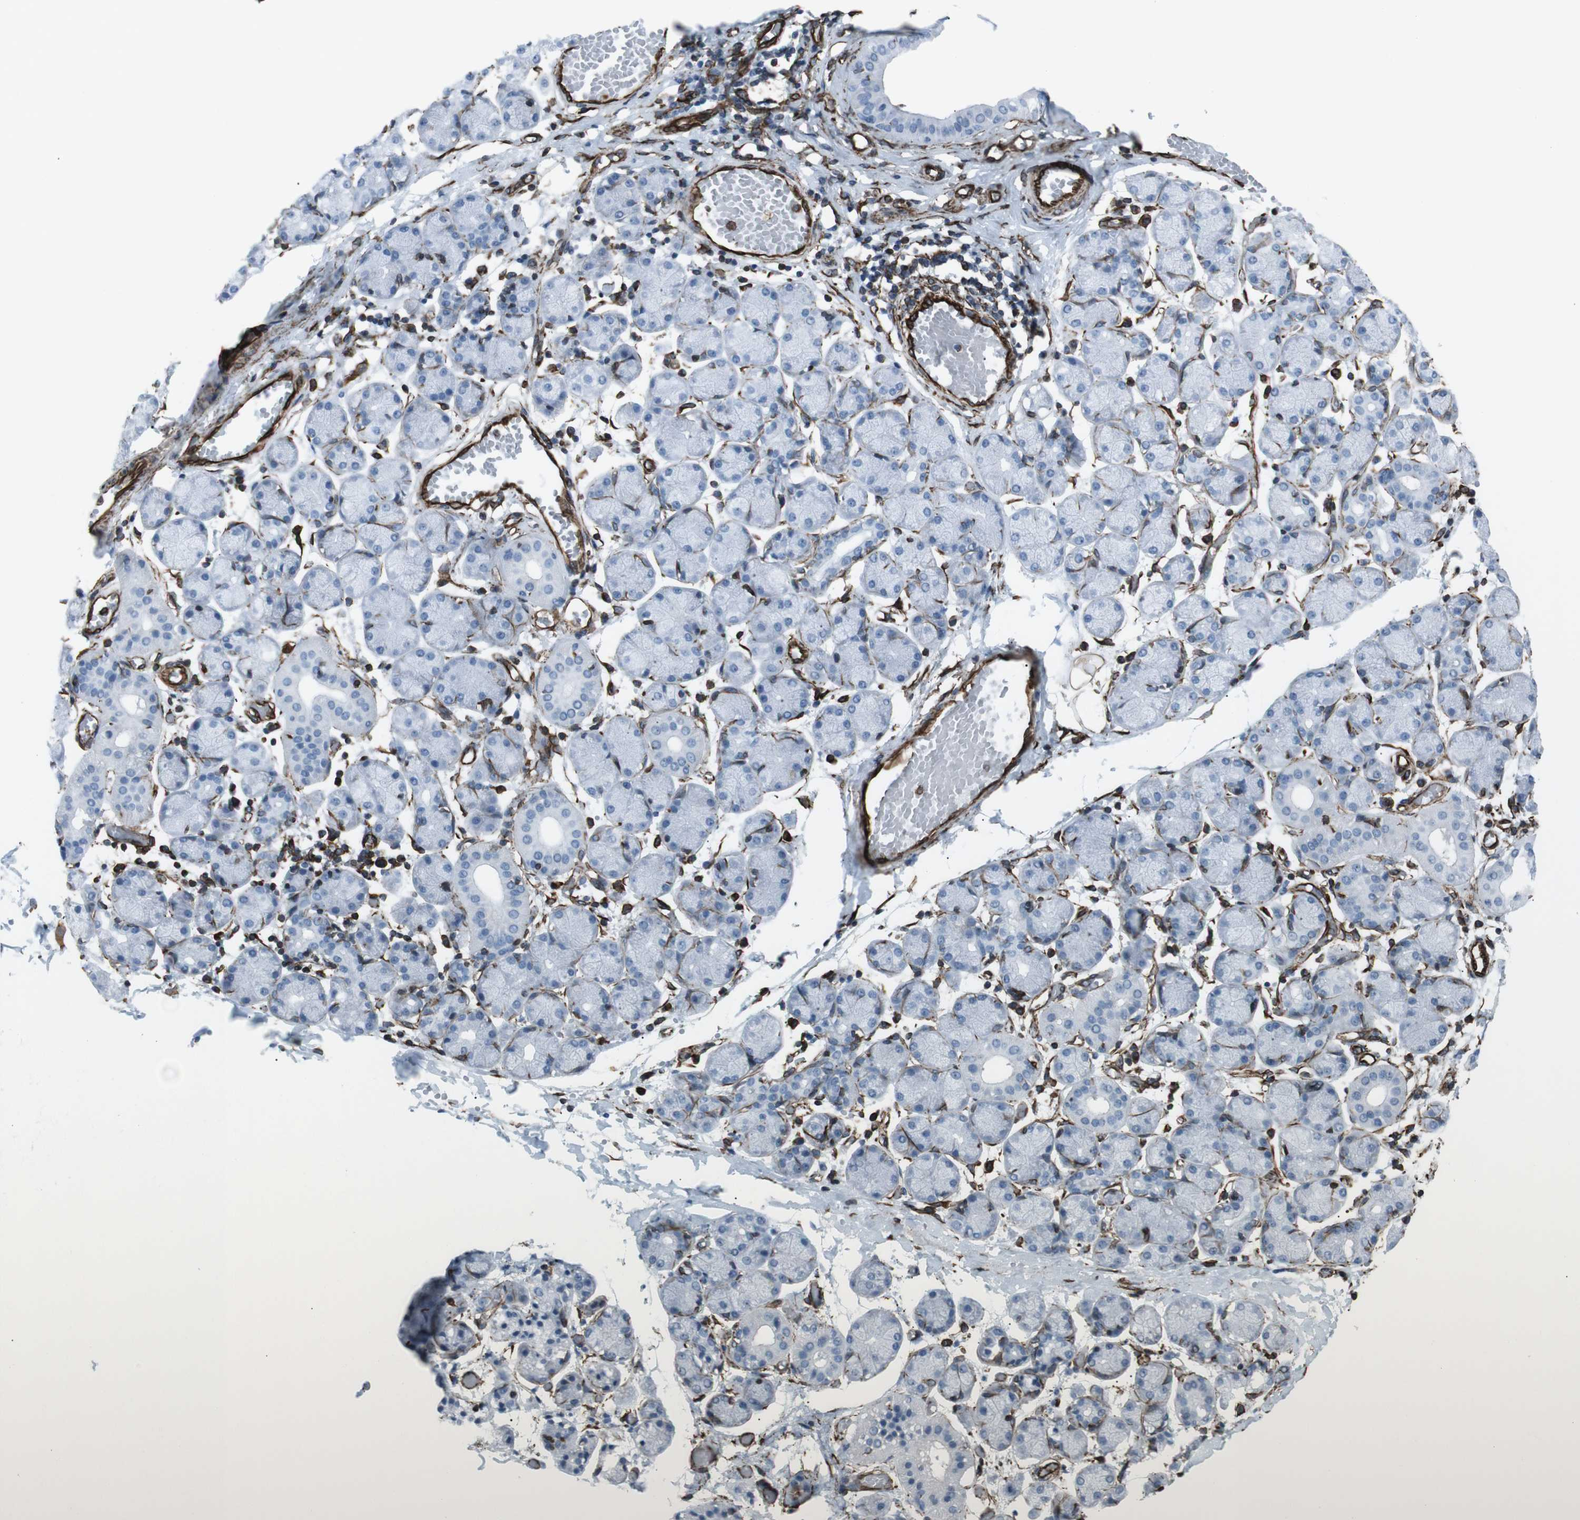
{"staining": {"intensity": "negative", "quantity": "none", "location": "none"}, "tissue": "salivary gland", "cell_type": "Glandular cells", "image_type": "normal", "snomed": [{"axis": "morphology", "description": "Normal tissue, NOS"}, {"axis": "topography", "description": "Salivary gland"}], "caption": "High magnification brightfield microscopy of normal salivary gland stained with DAB (brown) and counterstained with hematoxylin (blue): glandular cells show no significant positivity.", "gene": "ZDHHC6", "patient": {"sex": "female", "age": 24}}